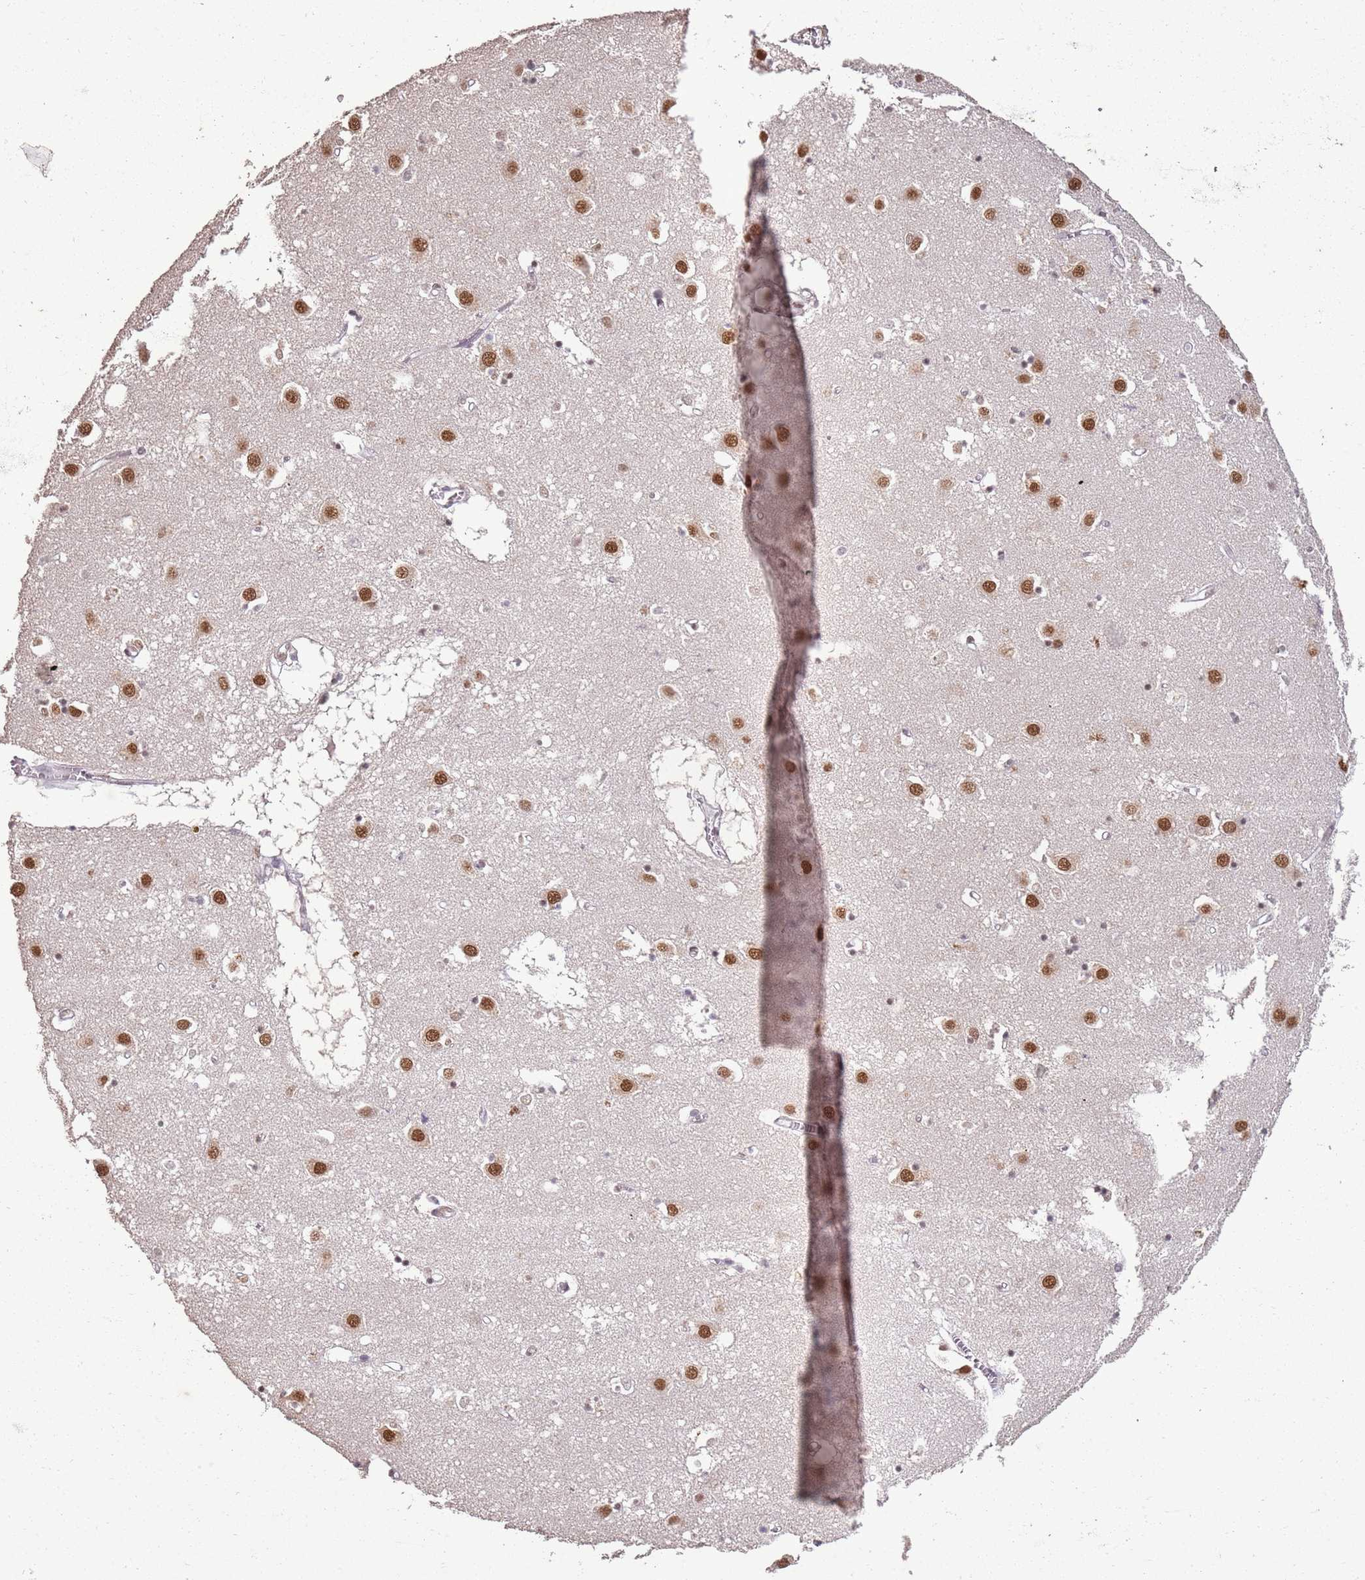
{"staining": {"intensity": "moderate", "quantity": "<25%", "location": "nuclear"}, "tissue": "caudate", "cell_type": "Glial cells", "image_type": "normal", "snomed": [{"axis": "morphology", "description": "Normal tissue, NOS"}, {"axis": "topography", "description": "Lateral ventricle wall"}], "caption": "A histopathology image showing moderate nuclear staining in approximately <25% of glial cells in unremarkable caudate, as visualized by brown immunohistochemical staining.", "gene": "ARL14EP", "patient": {"sex": "male", "age": 70}}